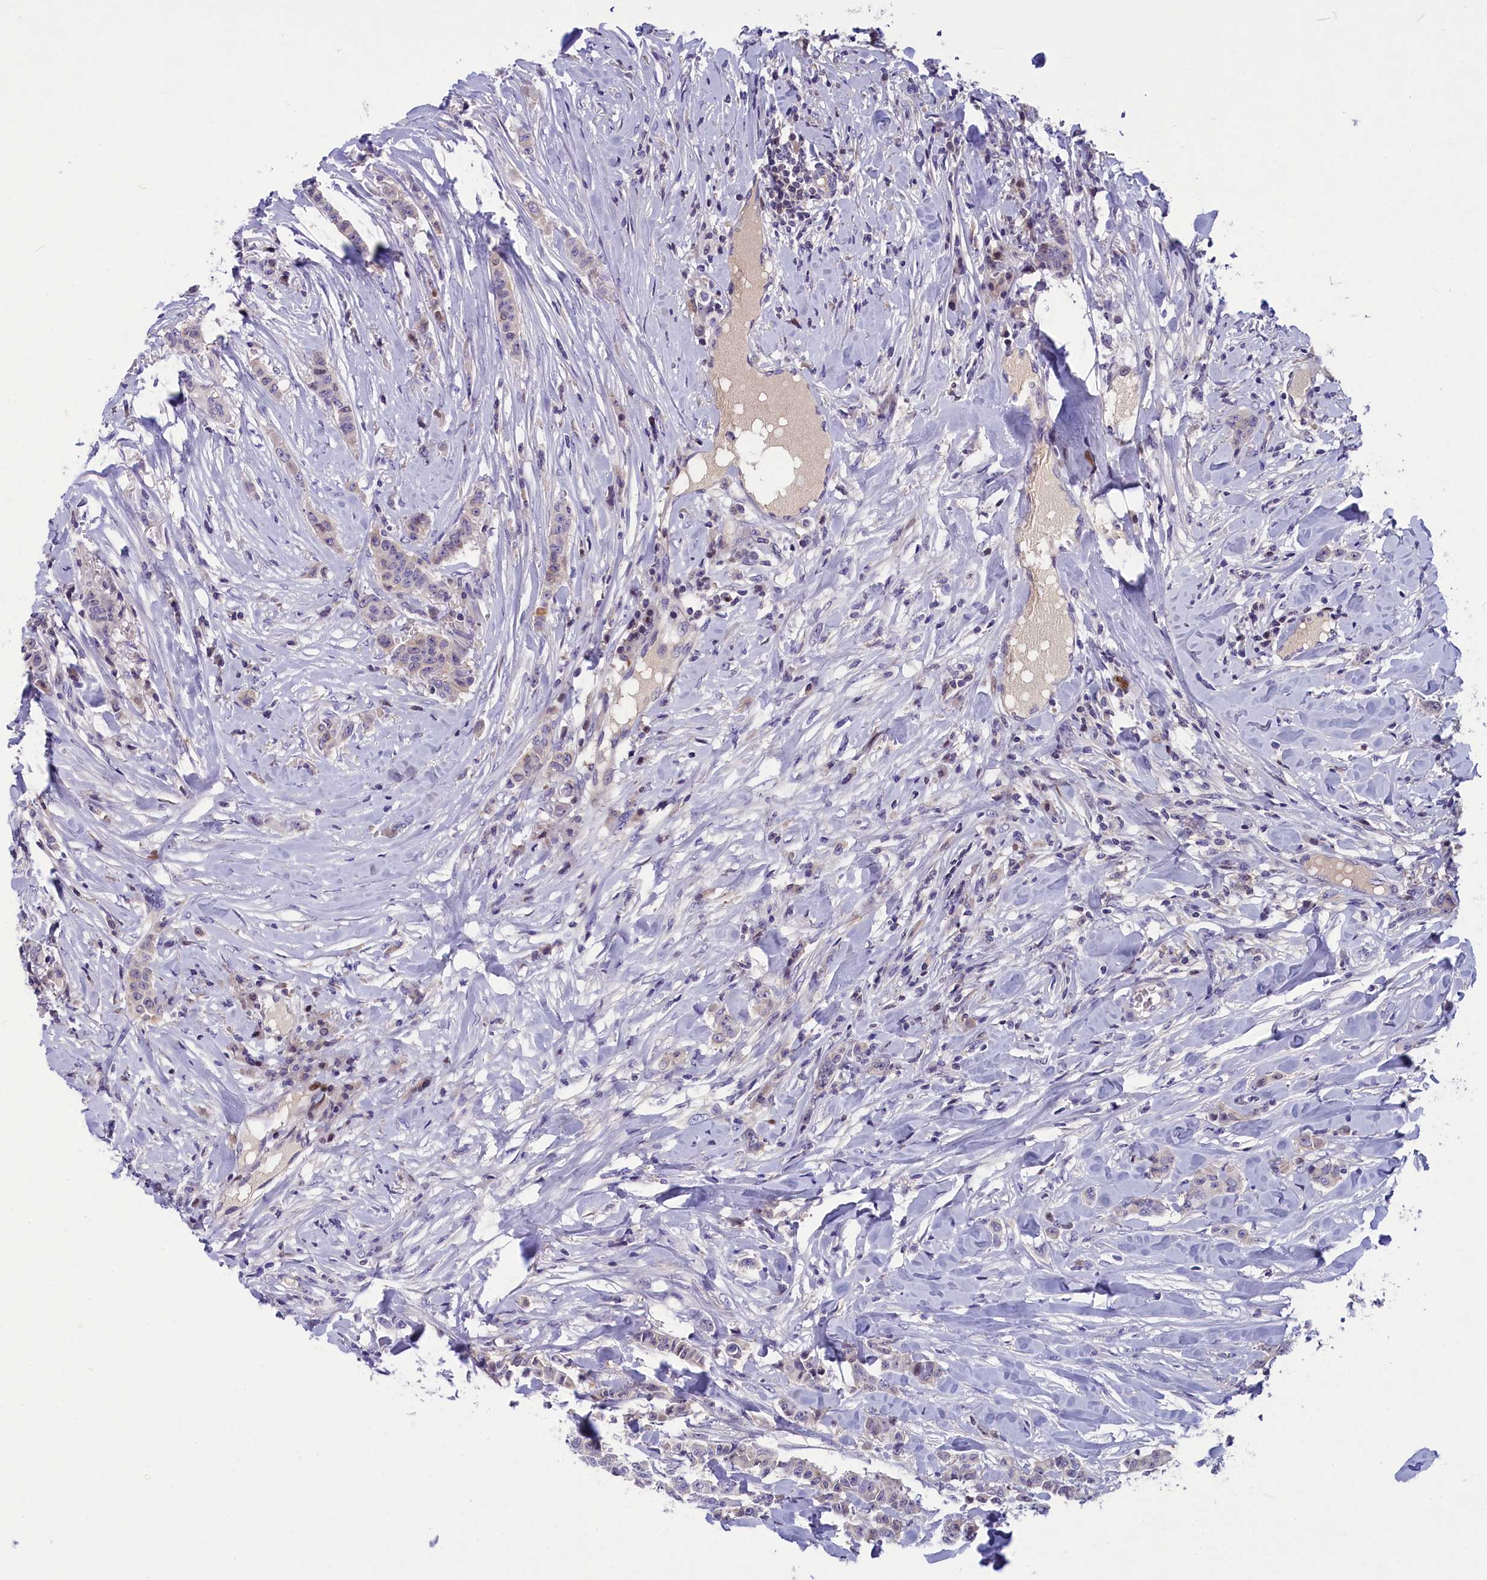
{"staining": {"intensity": "negative", "quantity": "none", "location": "none"}, "tissue": "breast cancer", "cell_type": "Tumor cells", "image_type": "cancer", "snomed": [{"axis": "morphology", "description": "Duct carcinoma"}, {"axis": "topography", "description": "Breast"}], "caption": "The histopathology image displays no significant staining in tumor cells of invasive ductal carcinoma (breast).", "gene": "NKPD1", "patient": {"sex": "female", "age": 40}}